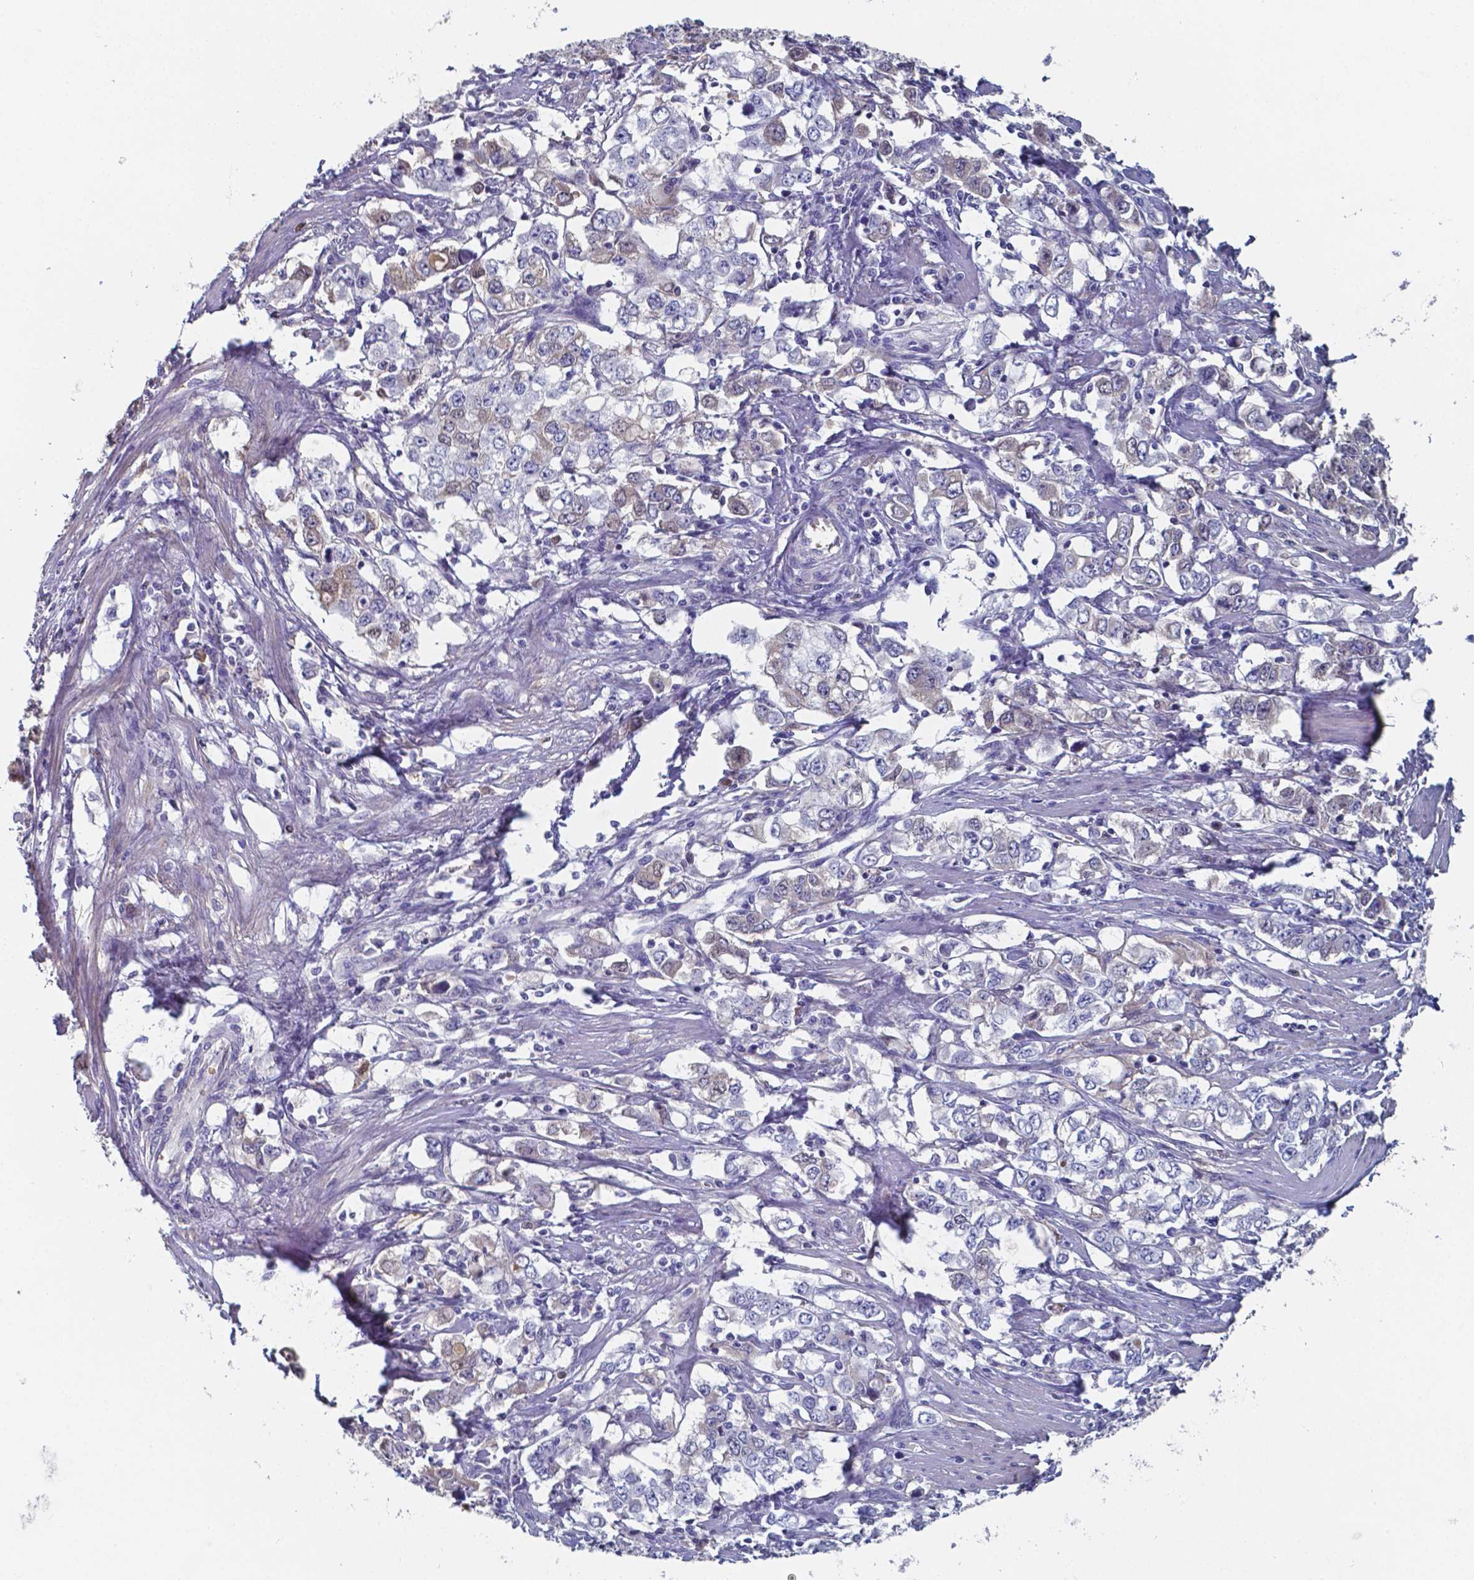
{"staining": {"intensity": "negative", "quantity": "none", "location": "none"}, "tissue": "stomach cancer", "cell_type": "Tumor cells", "image_type": "cancer", "snomed": [{"axis": "morphology", "description": "Adenocarcinoma, NOS"}, {"axis": "topography", "description": "Stomach, lower"}], "caption": "Protein analysis of stomach cancer shows no significant expression in tumor cells. (DAB immunohistochemistry with hematoxylin counter stain).", "gene": "BTBD17", "patient": {"sex": "female", "age": 72}}